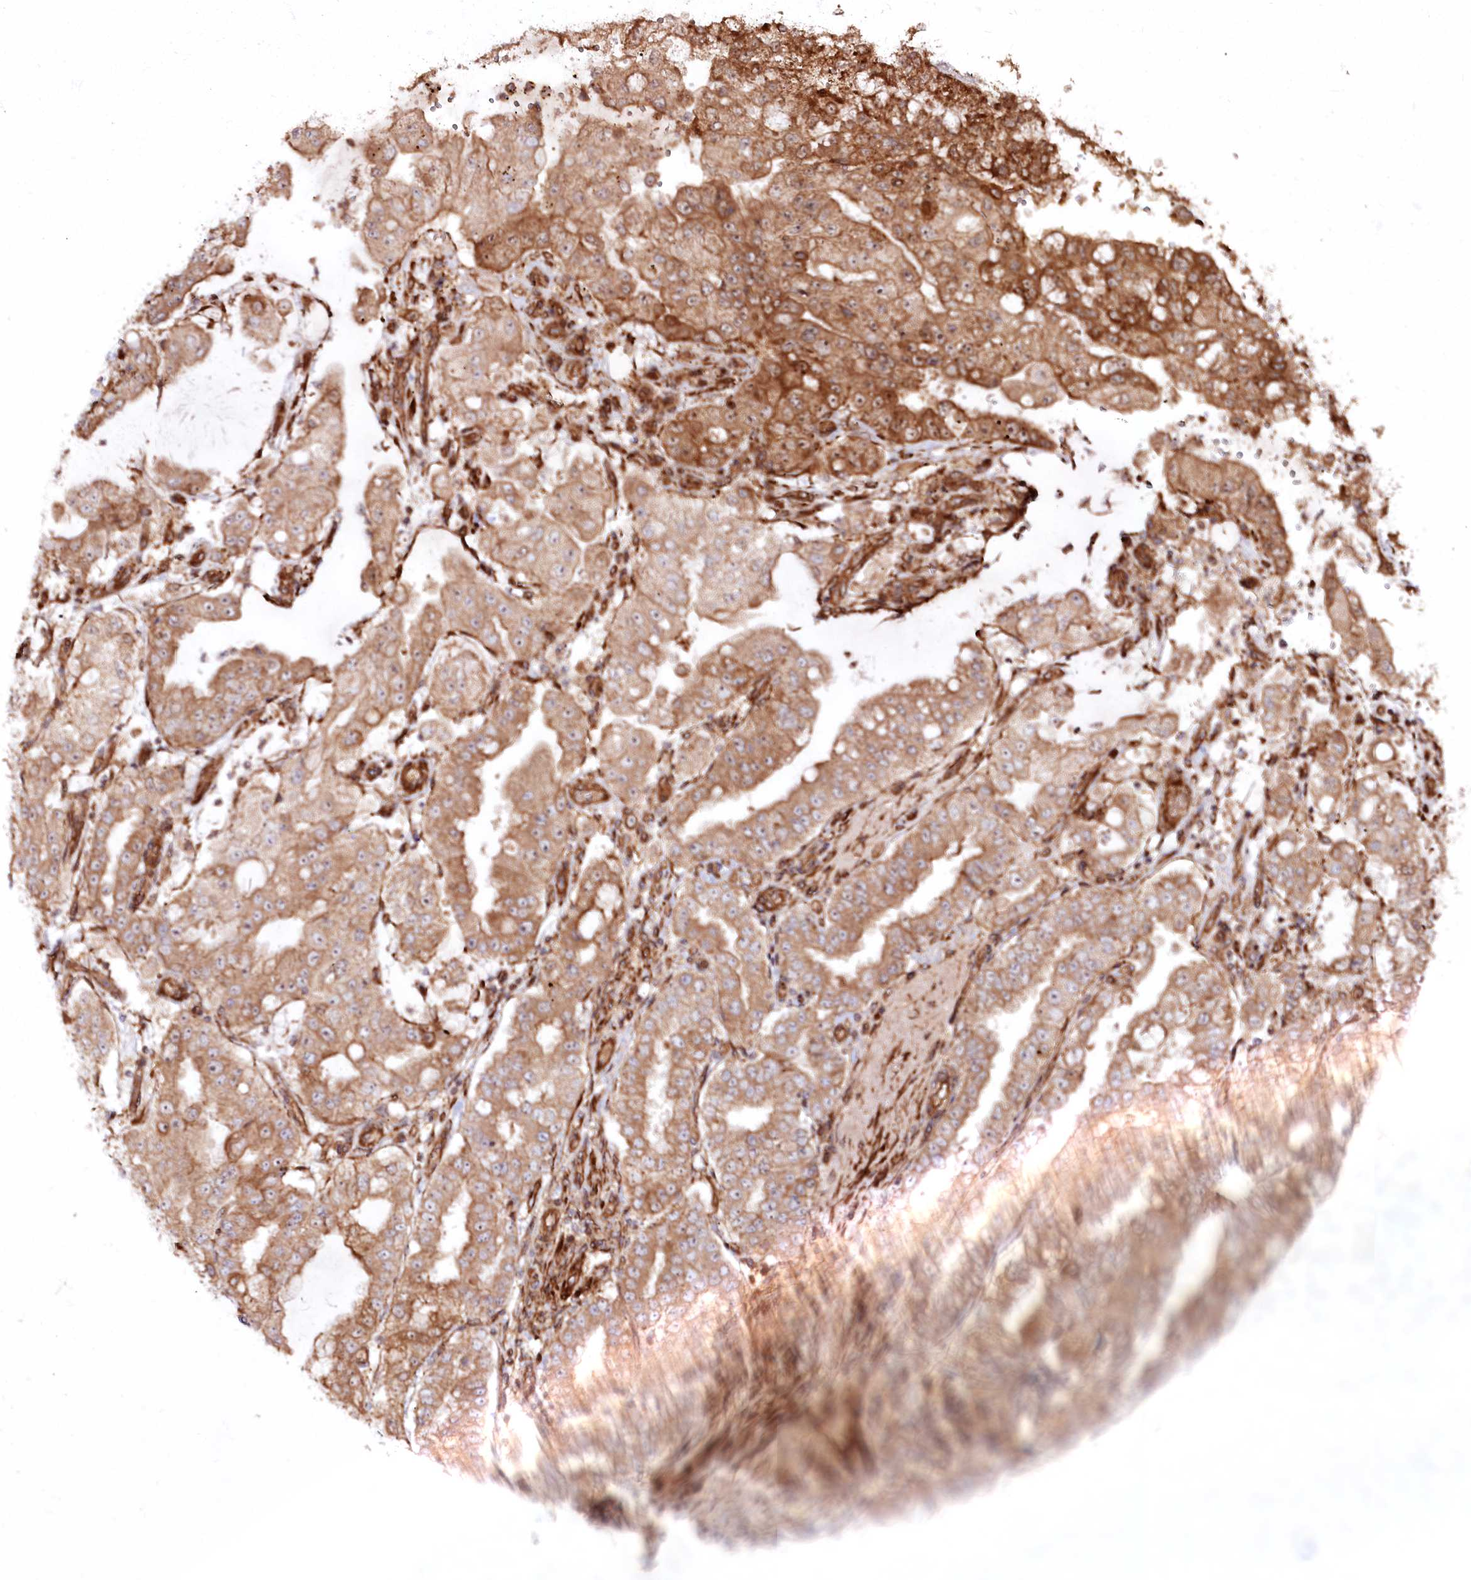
{"staining": {"intensity": "moderate", "quantity": ">75%", "location": "cytoplasmic/membranous"}, "tissue": "stomach cancer", "cell_type": "Tumor cells", "image_type": "cancer", "snomed": [{"axis": "morphology", "description": "Adenocarcinoma, NOS"}, {"axis": "topography", "description": "Stomach"}], "caption": "Adenocarcinoma (stomach) tissue reveals moderate cytoplasmic/membranous positivity in approximately >75% of tumor cells", "gene": "REXO2", "patient": {"sex": "male", "age": 76}}